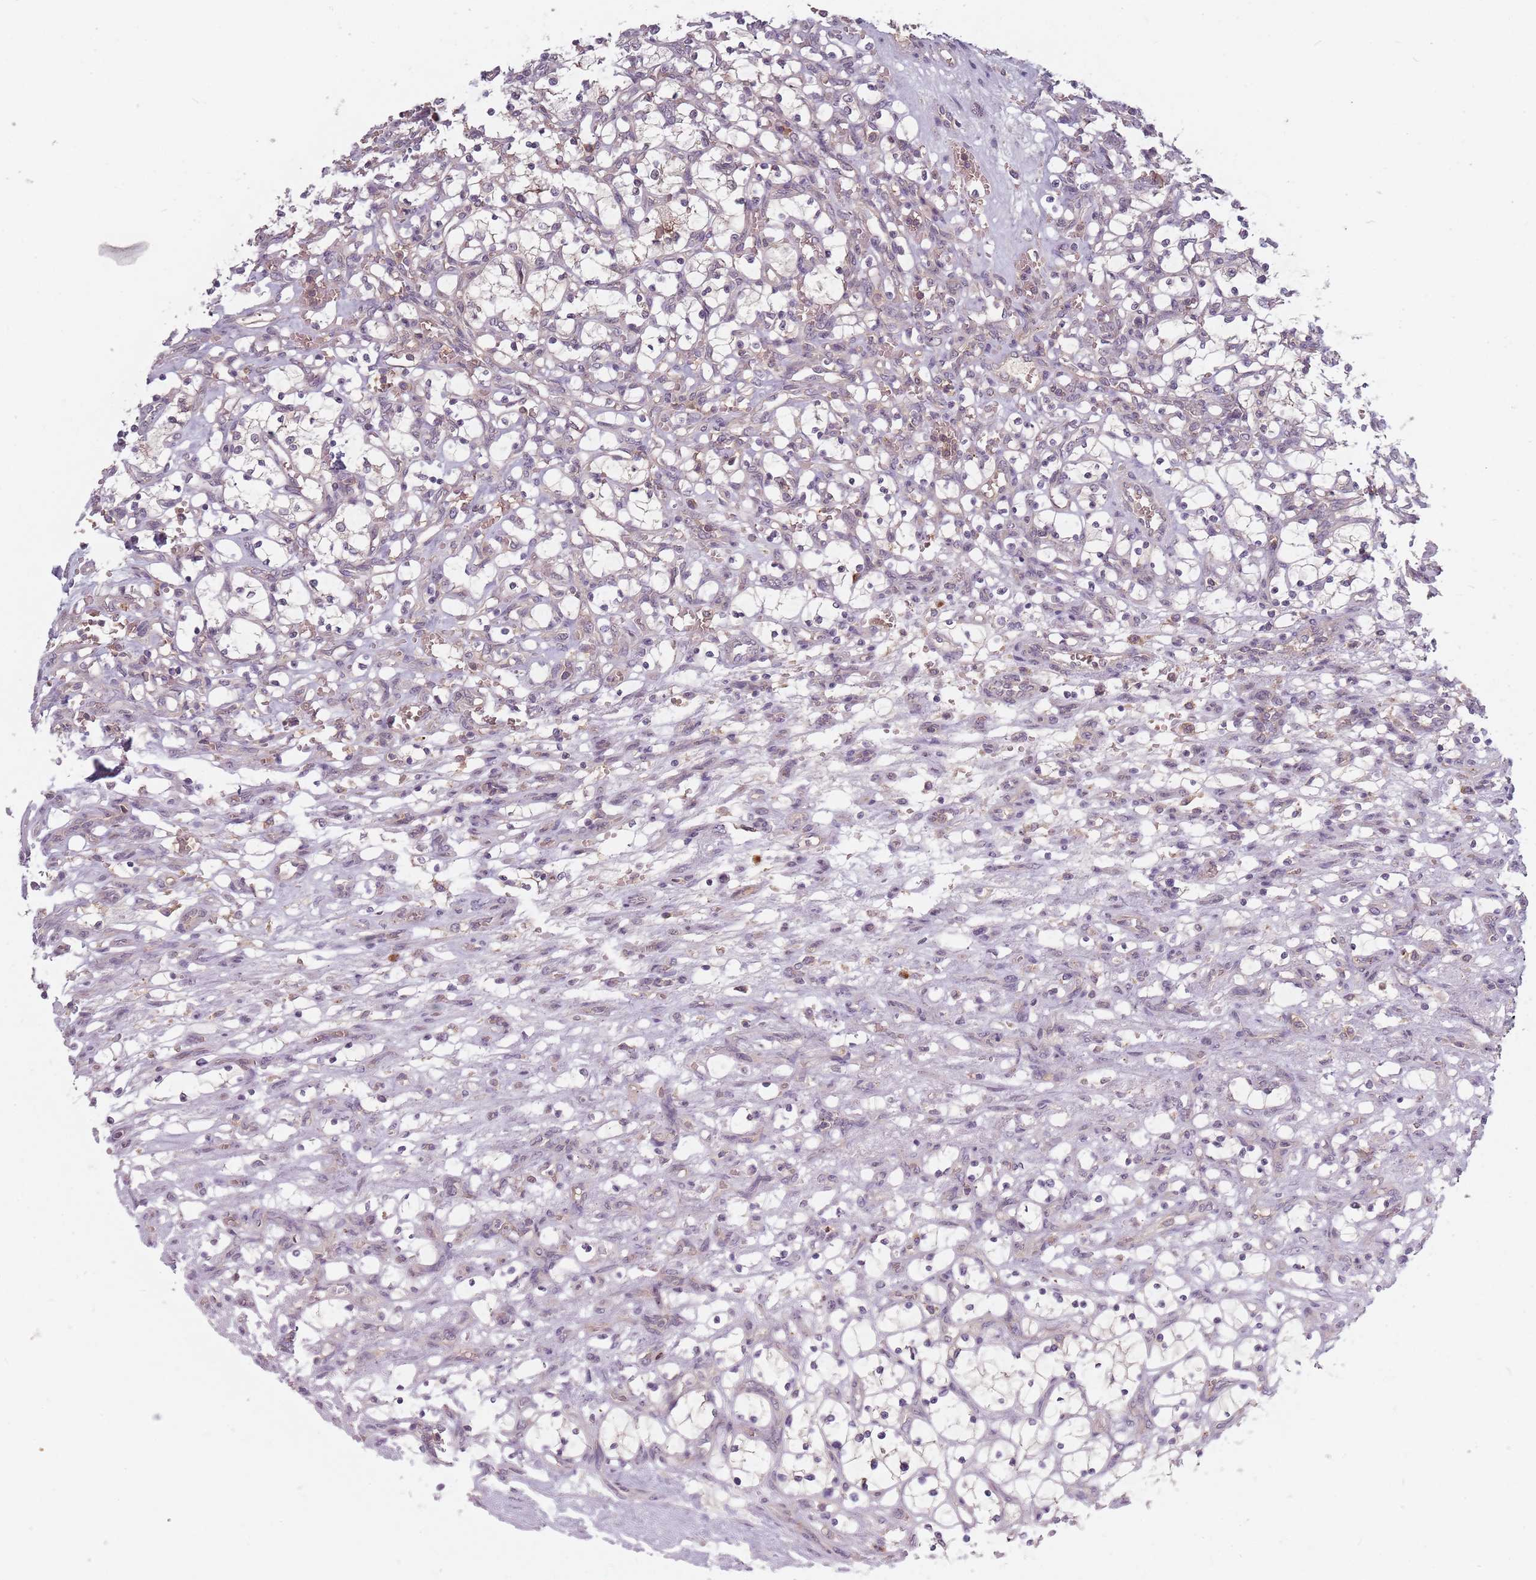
{"staining": {"intensity": "negative", "quantity": "none", "location": "none"}, "tissue": "renal cancer", "cell_type": "Tumor cells", "image_type": "cancer", "snomed": [{"axis": "morphology", "description": "Adenocarcinoma, NOS"}, {"axis": "topography", "description": "Kidney"}], "caption": "A high-resolution micrograph shows immunohistochemistry (IHC) staining of adenocarcinoma (renal), which shows no significant positivity in tumor cells.", "gene": "ASB13", "patient": {"sex": "female", "age": 69}}